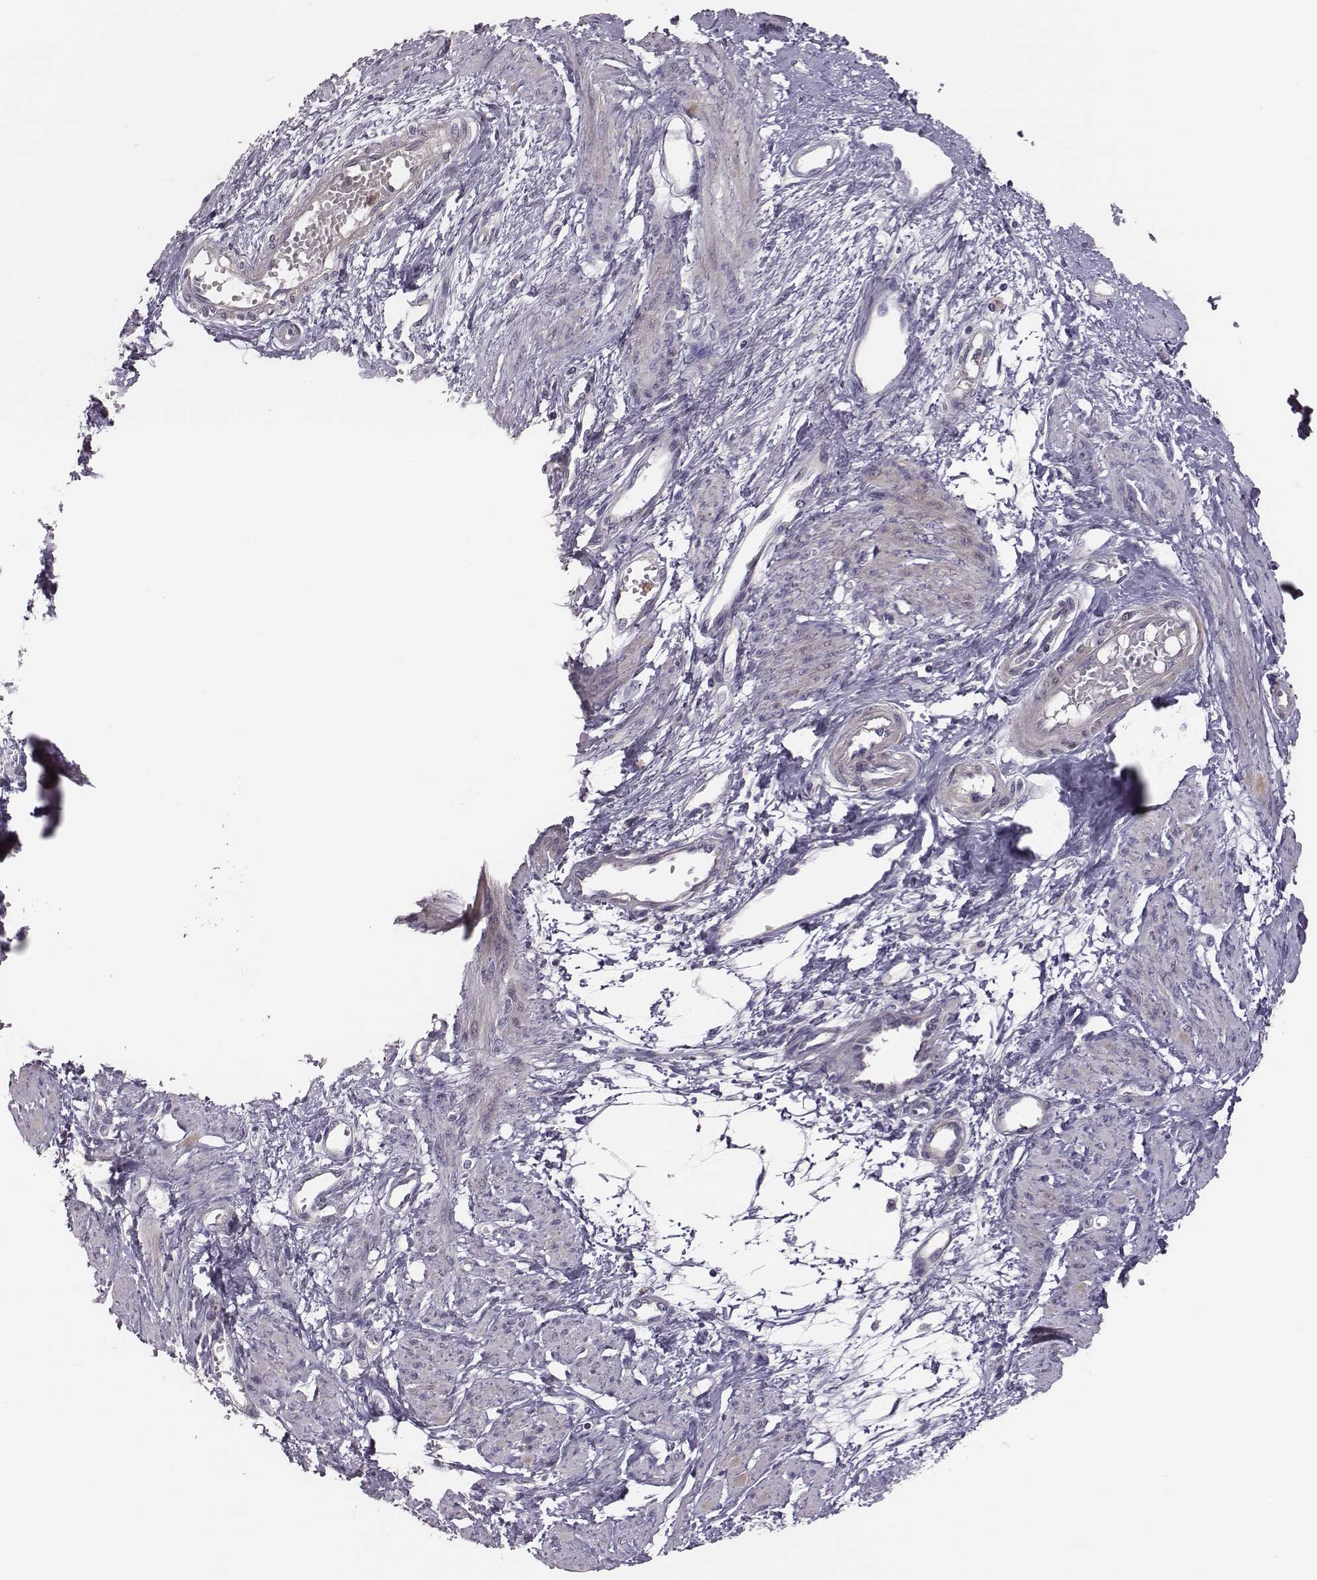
{"staining": {"intensity": "negative", "quantity": "none", "location": "none"}, "tissue": "smooth muscle", "cell_type": "Smooth muscle cells", "image_type": "normal", "snomed": [{"axis": "morphology", "description": "Normal tissue, NOS"}, {"axis": "topography", "description": "Smooth muscle"}, {"axis": "topography", "description": "Uterus"}], "caption": "Smooth muscle cells show no significant protein staining in normal smooth muscle. The staining is performed using DAB (3,3'-diaminobenzidine) brown chromogen with nuclei counter-stained in using hematoxylin.", "gene": "KMO", "patient": {"sex": "female", "age": 39}}